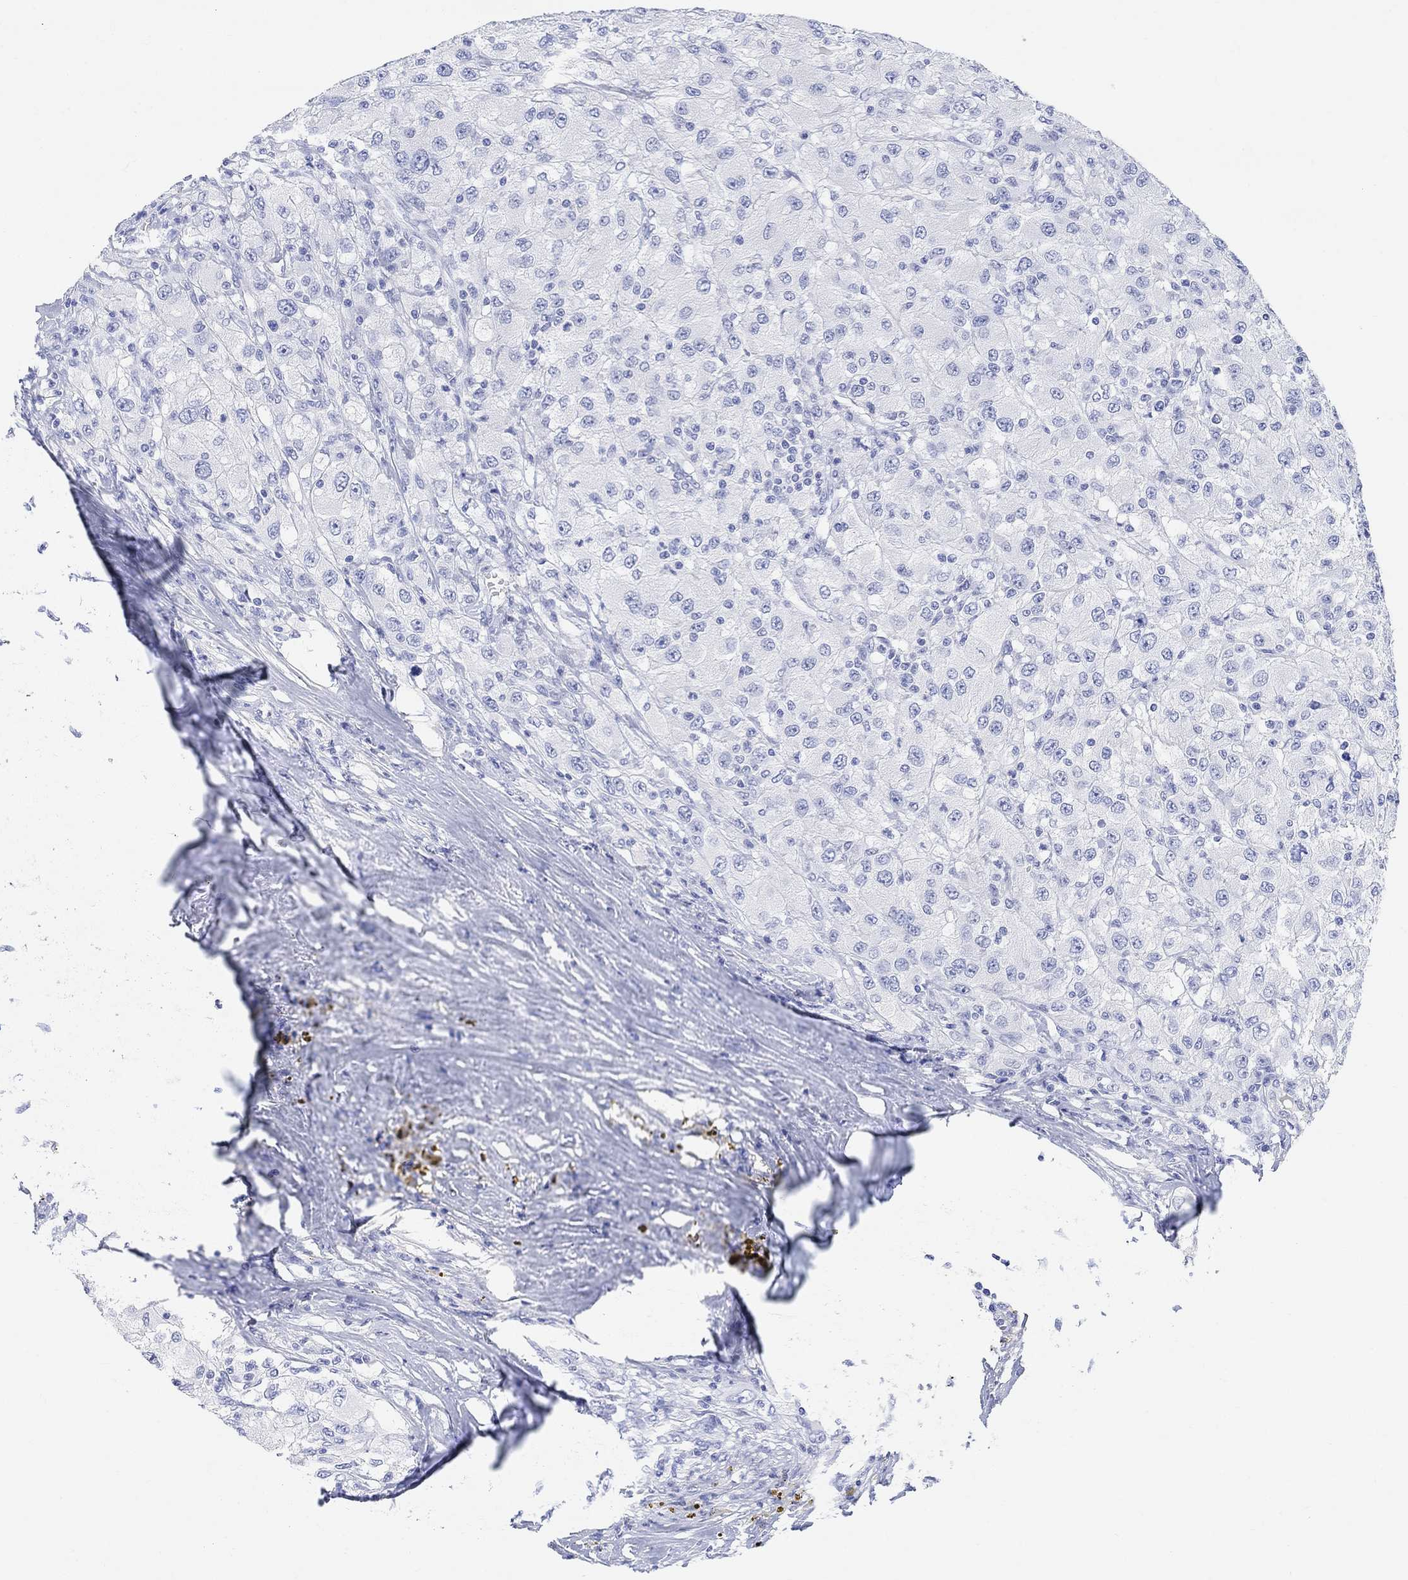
{"staining": {"intensity": "negative", "quantity": "none", "location": "none"}, "tissue": "renal cancer", "cell_type": "Tumor cells", "image_type": "cancer", "snomed": [{"axis": "morphology", "description": "Adenocarcinoma, NOS"}, {"axis": "topography", "description": "Kidney"}], "caption": "The immunohistochemistry (IHC) image has no significant staining in tumor cells of renal cancer (adenocarcinoma) tissue.", "gene": "TYR", "patient": {"sex": "female", "age": 67}}